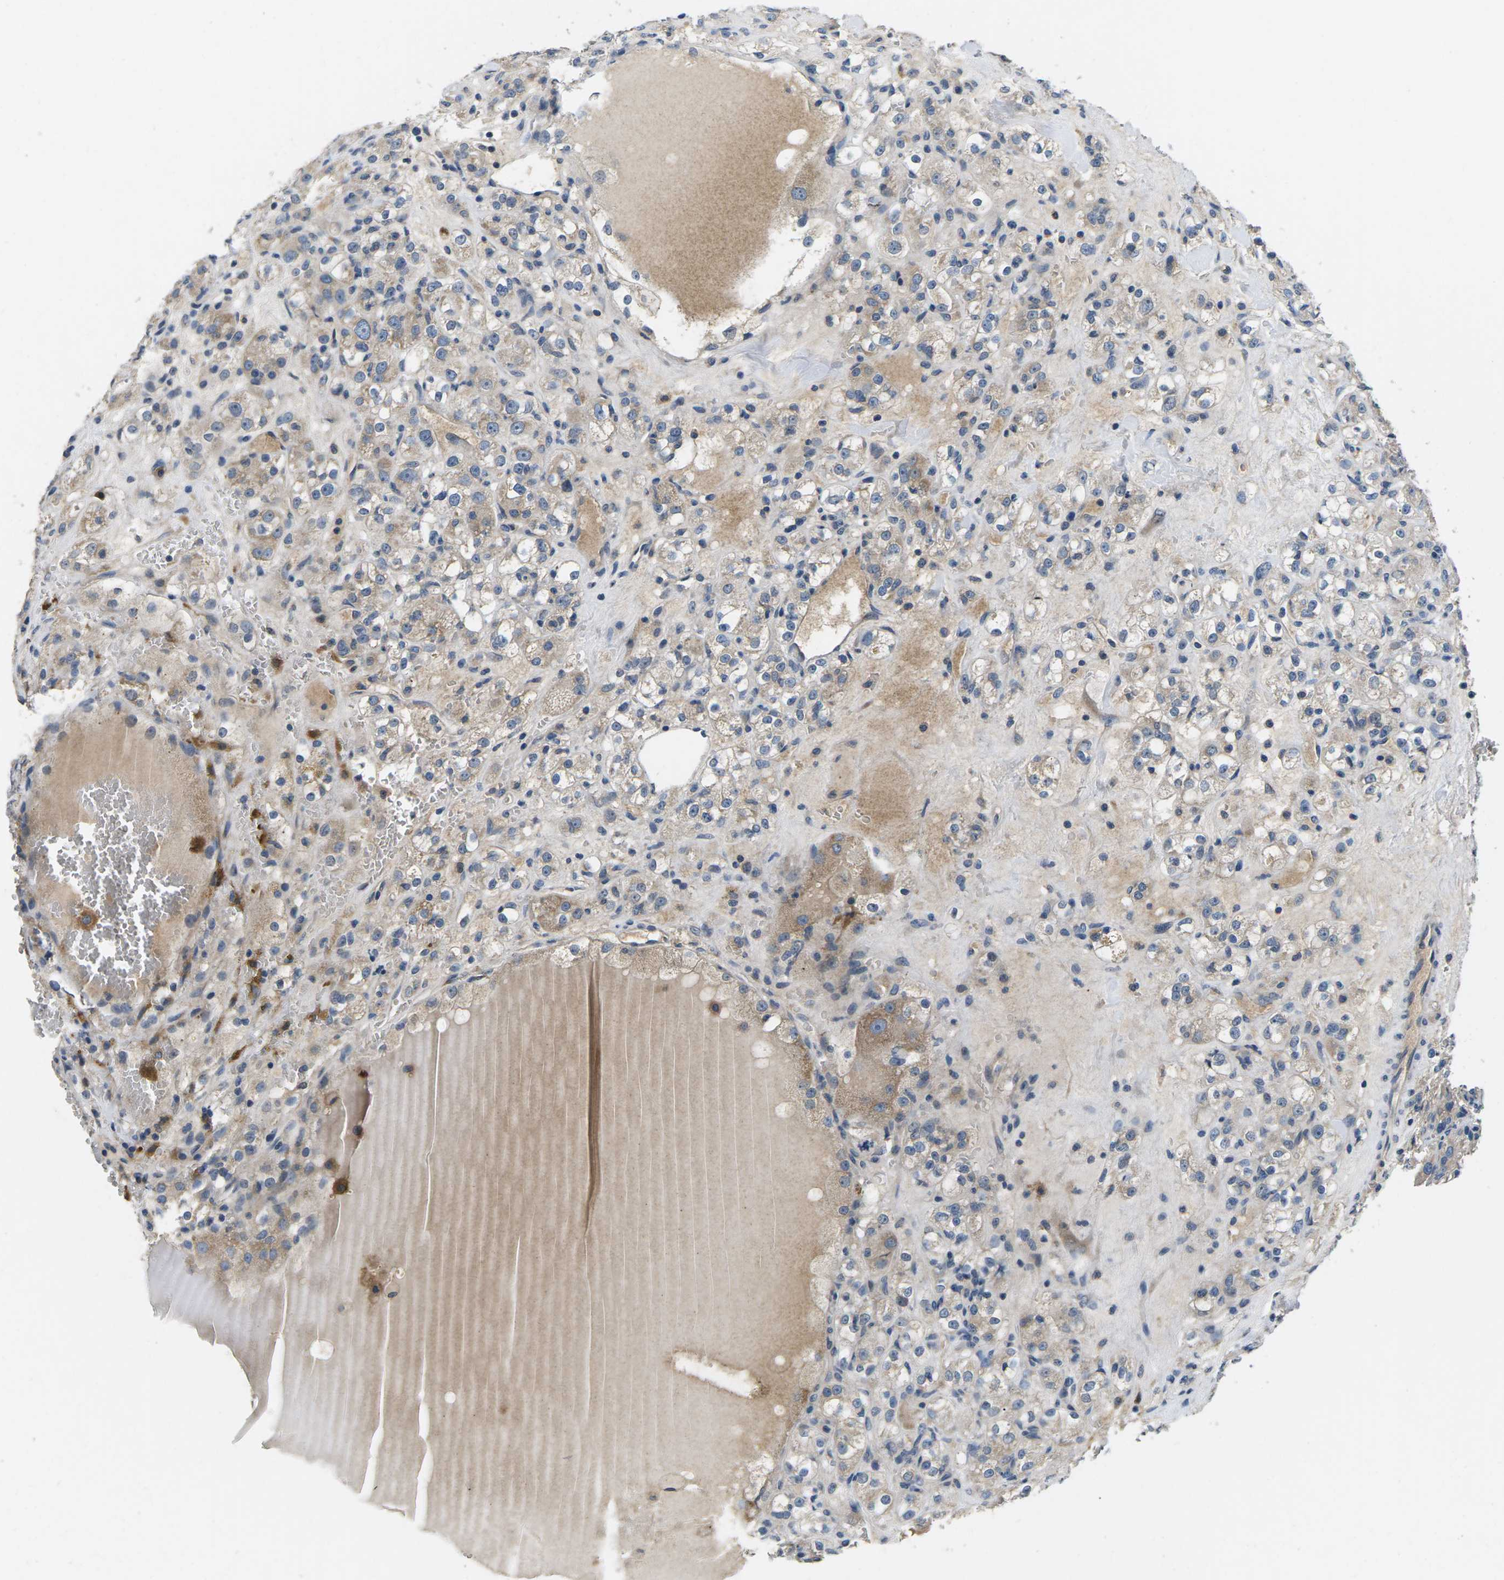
{"staining": {"intensity": "moderate", "quantity": "<25%", "location": "cytoplasmic/membranous"}, "tissue": "renal cancer", "cell_type": "Tumor cells", "image_type": "cancer", "snomed": [{"axis": "morphology", "description": "Normal tissue, NOS"}, {"axis": "morphology", "description": "Adenocarcinoma, NOS"}, {"axis": "topography", "description": "Kidney"}], "caption": "A micrograph of renal cancer stained for a protein demonstrates moderate cytoplasmic/membranous brown staining in tumor cells.", "gene": "ERGIC3", "patient": {"sex": "male", "age": 61}}